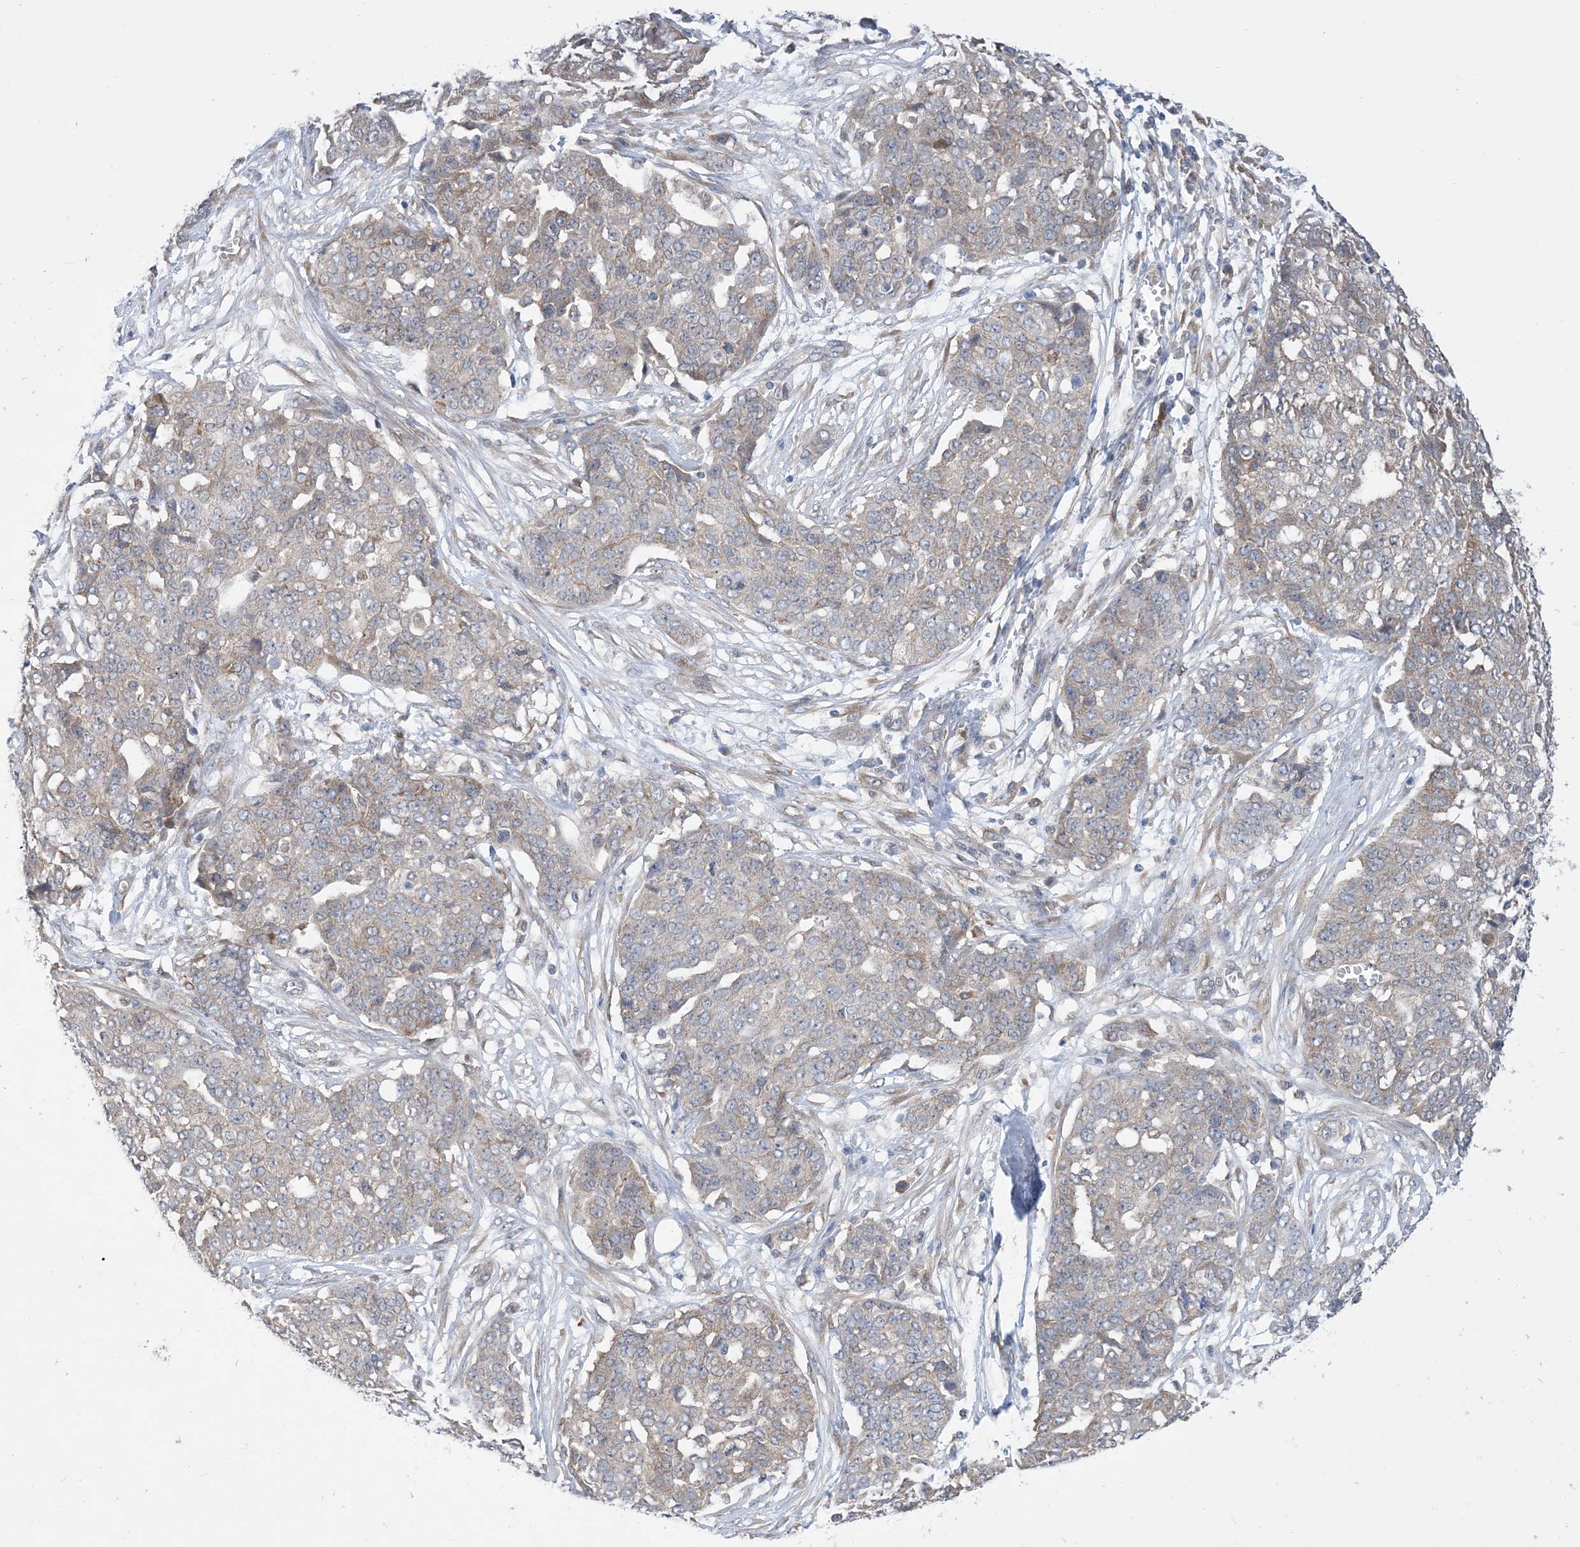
{"staining": {"intensity": "weak", "quantity": "<25%", "location": "cytoplasmic/membranous"}, "tissue": "ovarian cancer", "cell_type": "Tumor cells", "image_type": "cancer", "snomed": [{"axis": "morphology", "description": "Cystadenocarcinoma, serous, NOS"}, {"axis": "topography", "description": "Soft tissue"}, {"axis": "topography", "description": "Ovary"}], "caption": "Ovarian cancer (serous cystadenocarcinoma) stained for a protein using immunohistochemistry demonstrates no staining tumor cells.", "gene": "EHBP1", "patient": {"sex": "female", "age": 57}}